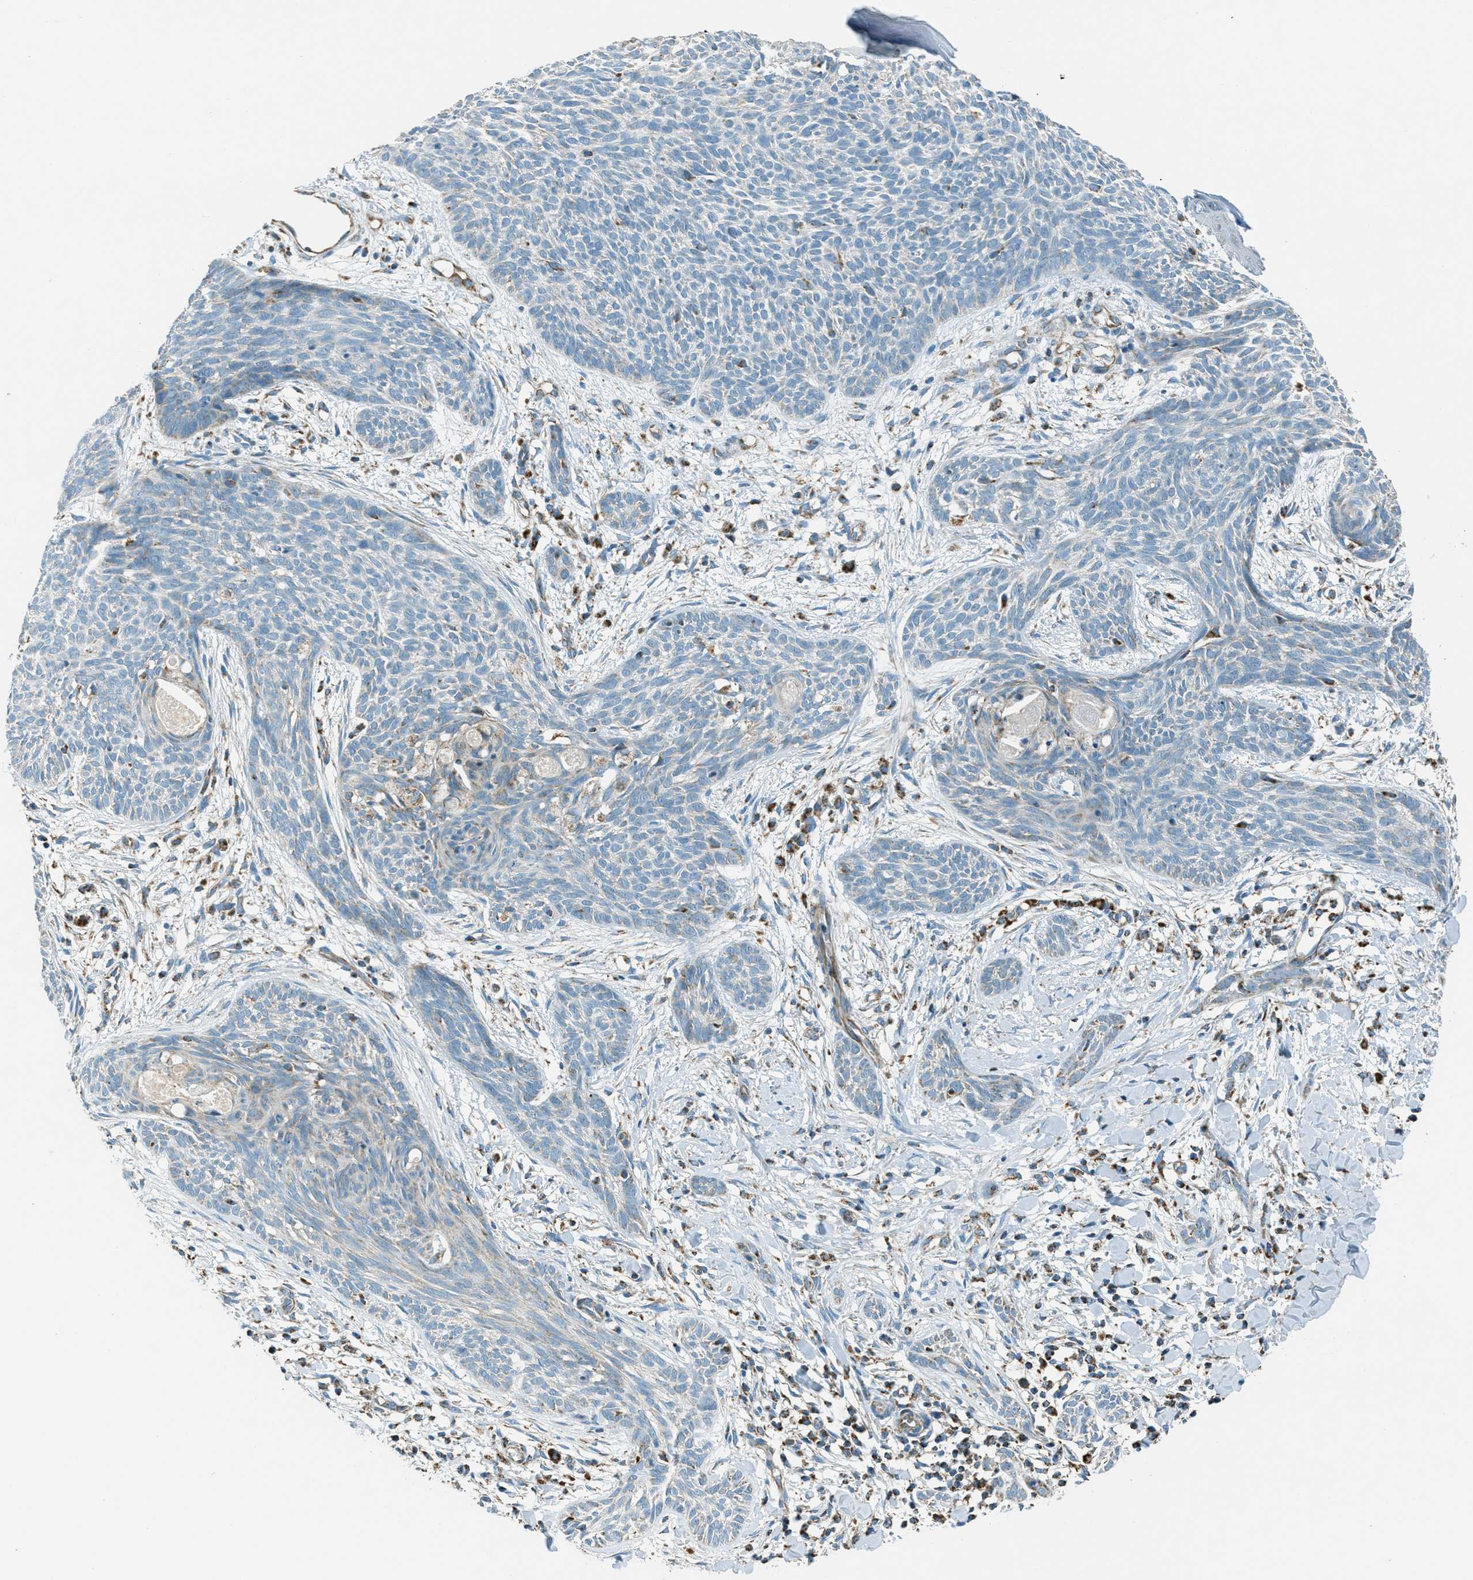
{"staining": {"intensity": "negative", "quantity": "none", "location": "none"}, "tissue": "skin cancer", "cell_type": "Tumor cells", "image_type": "cancer", "snomed": [{"axis": "morphology", "description": "Basal cell carcinoma"}, {"axis": "topography", "description": "Skin"}], "caption": "This is an IHC photomicrograph of human basal cell carcinoma (skin). There is no expression in tumor cells.", "gene": "CHST15", "patient": {"sex": "female", "age": 59}}